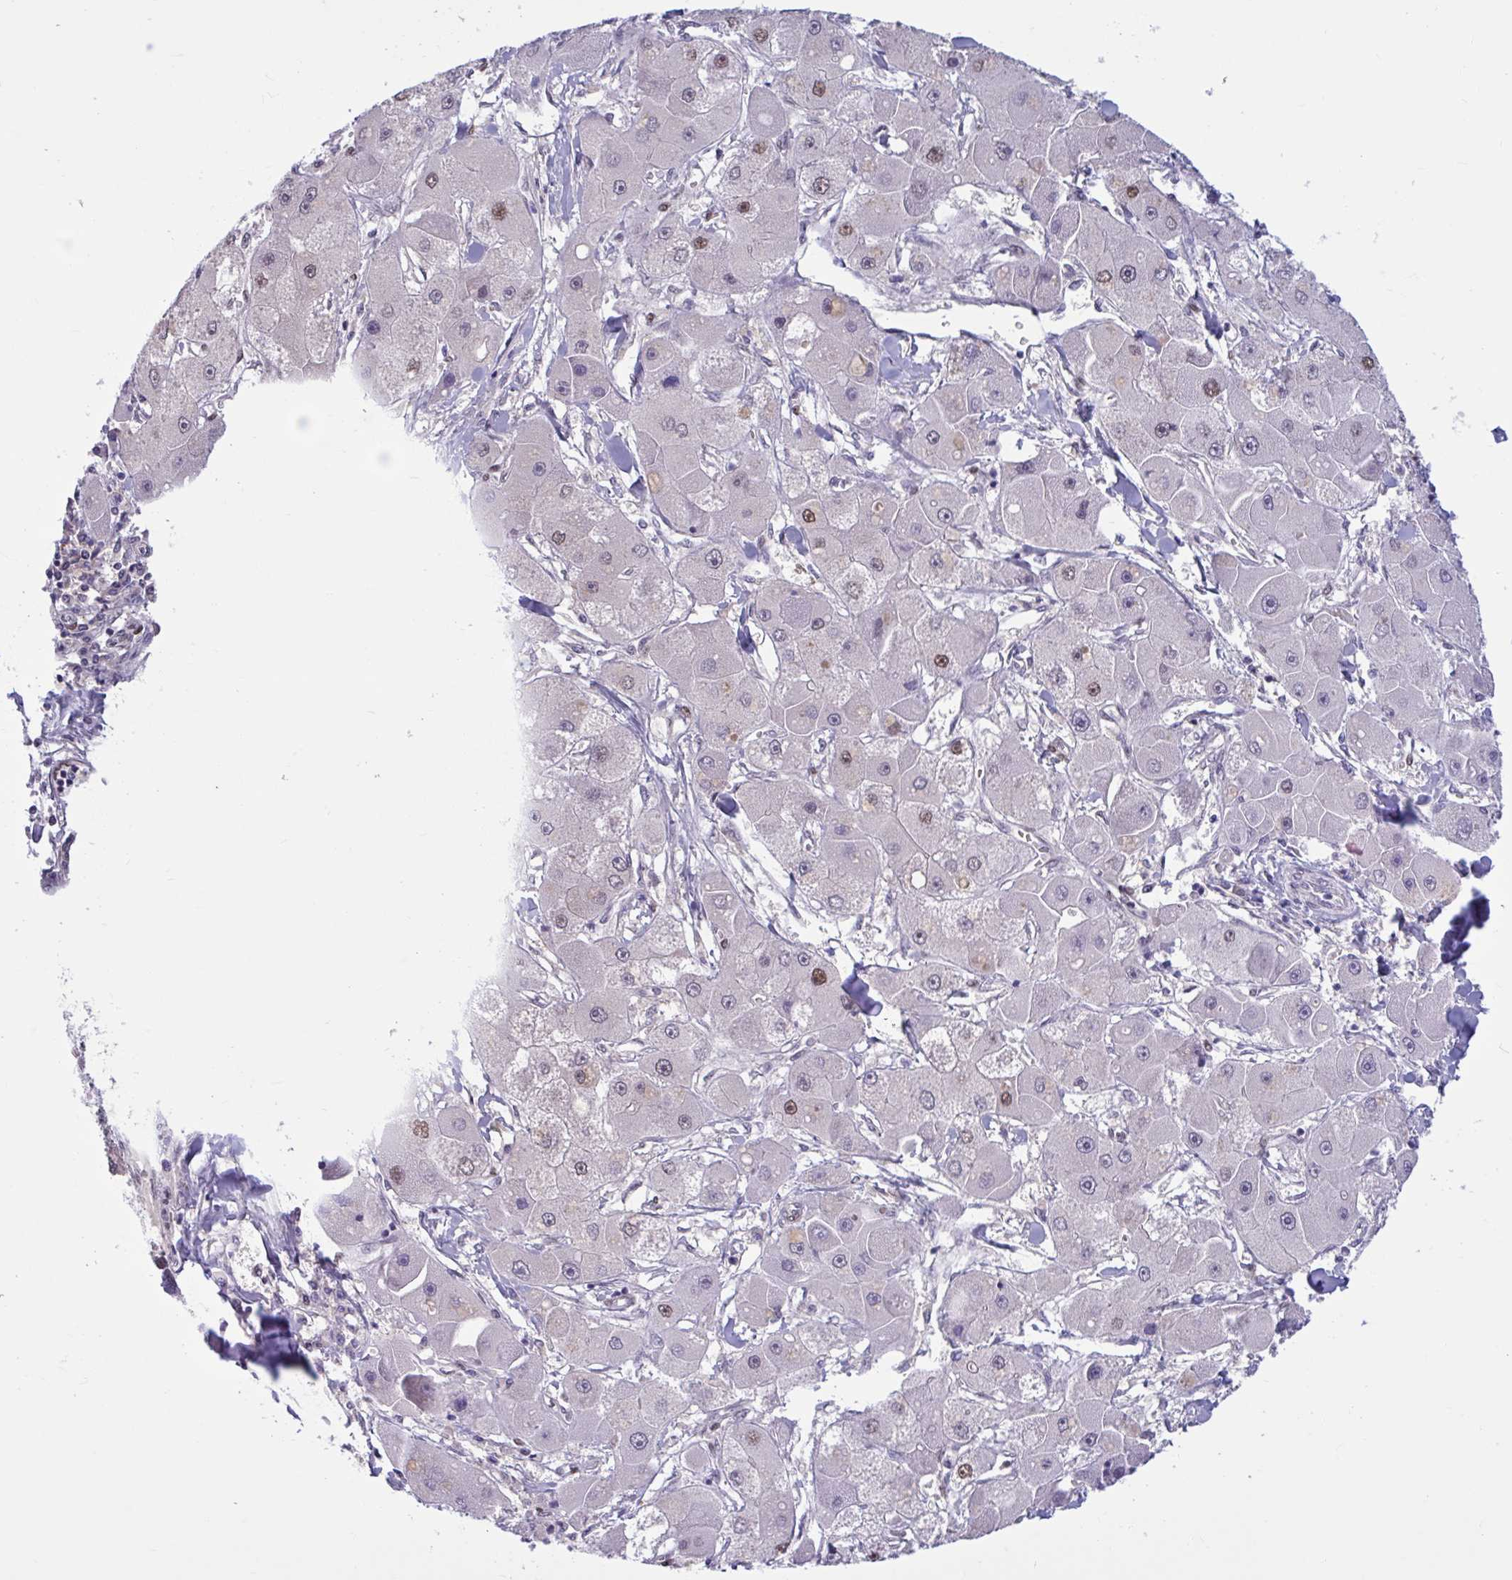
{"staining": {"intensity": "moderate", "quantity": "<25%", "location": "nuclear"}, "tissue": "liver cancer", "cell_type": "Tumor cells", "image_type": "cancer", "snomed": [{"axis": "morphology", "description": "Carcinoma, Hepatocellular, NOS"}, {"axis": "topography", "description": "Liver"}], "caption": "Immunohistochemistry image of neoplastic tissue: human liver hepatocellular carcinoma stained using IHC demonstrates low levels of moderate protein expression localized specifically in the nuclear of tumor cells, appearing as a nuclear brown color.", "gene": "RBL1", "patient": {"sex": "male", "age": 24}}